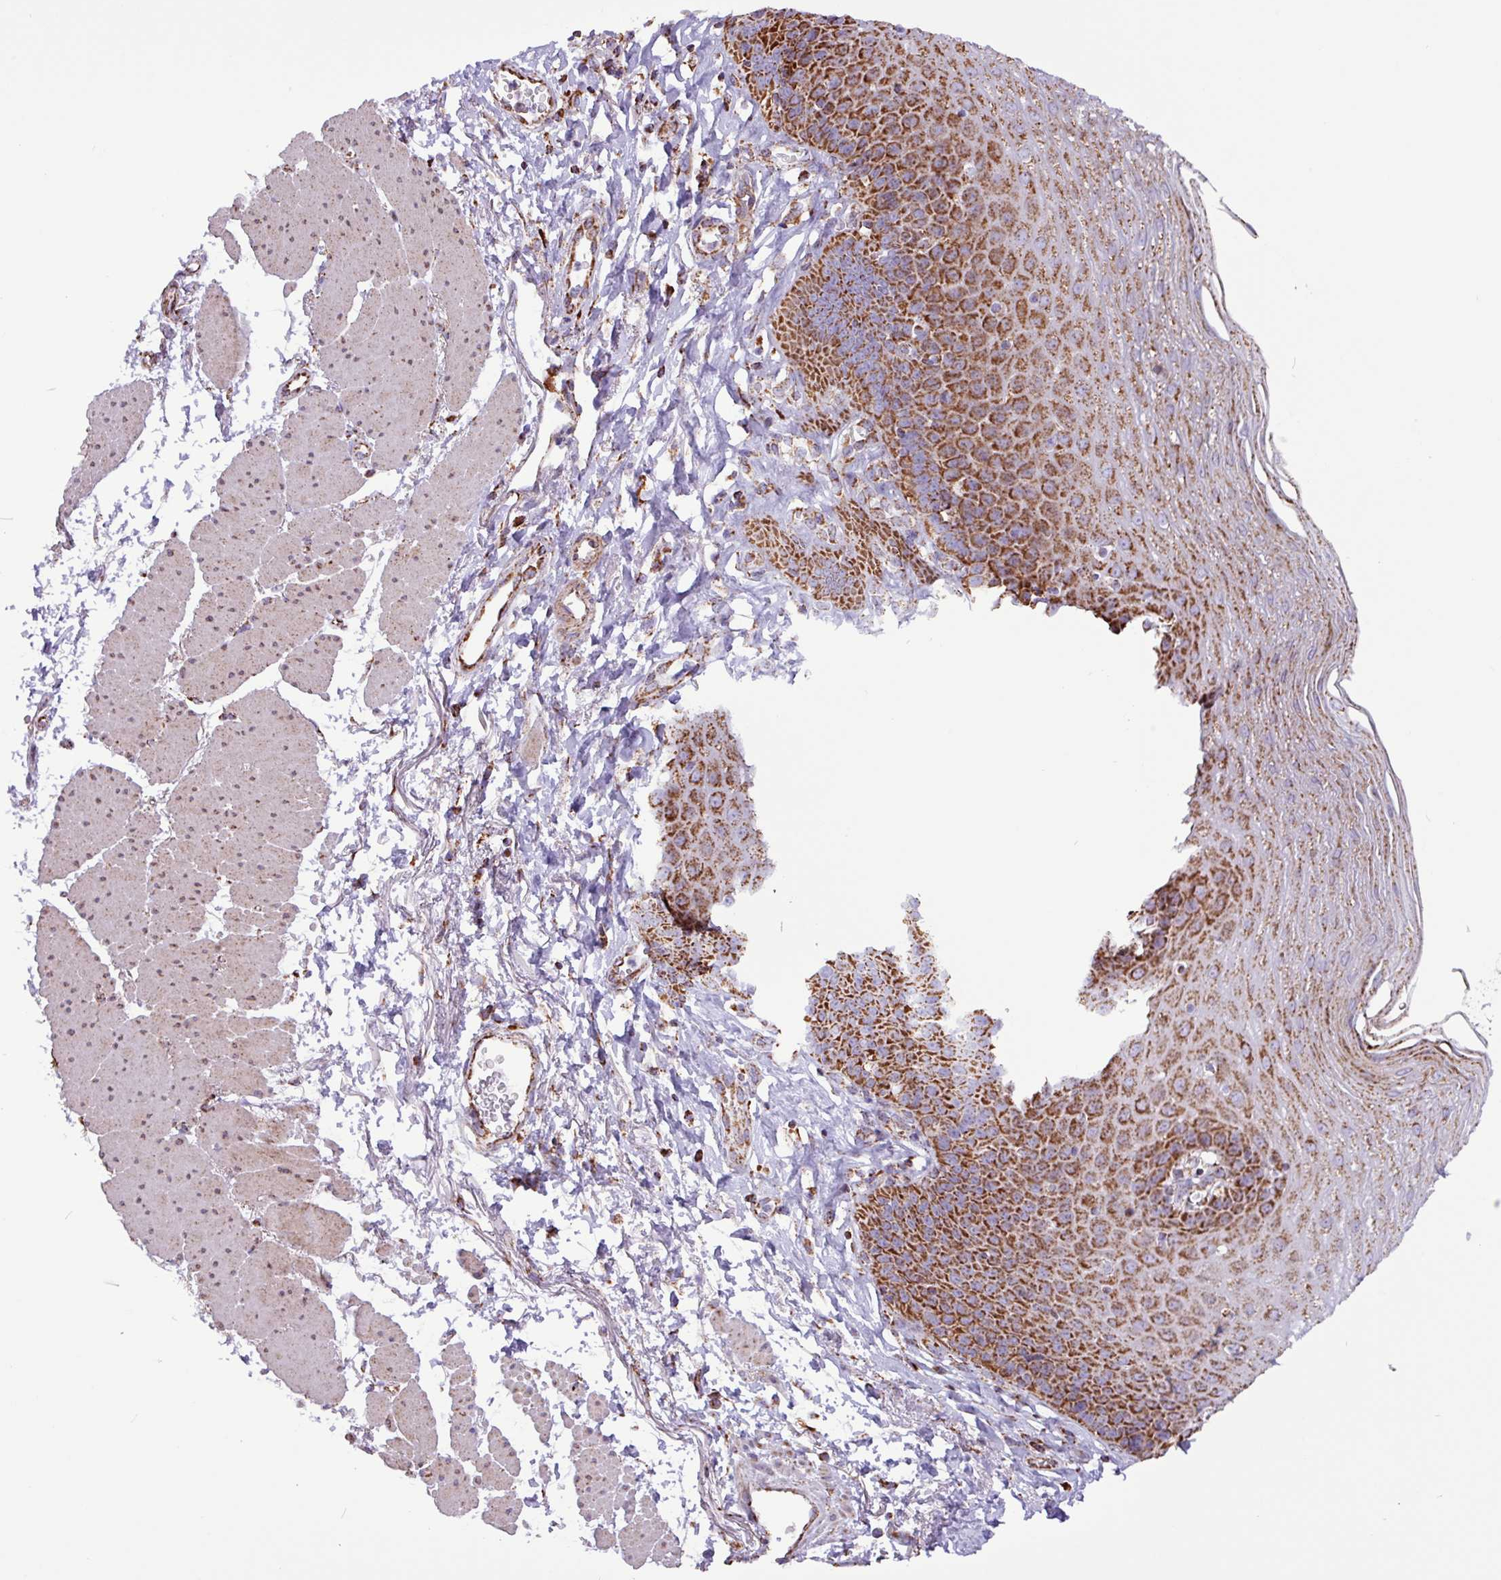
{"staining": {"intensity": "strong", "quantity": "25%-75%", "location": "cytoplasmic/membranous"}, "tissue": "esophagus", "cell_type": "Squamous epithelial cells", "image_type": "normal", "snomed": [{"axis": "morphology", "description": "Normal tissue, NOS"}, {"axis": "topography", "description": "Esophagus"}], "caption": "Esophagus stained with DAB (3,3'-diaminobenzidine) immunohistochemistry (IHC) demonstrates high levels of strong cytoplasmic/membranous positivity in about 25%-75% of squamous epithelial cells. (brown staining indicates protein expression, while blue staining denotes nuclei).", "gene": "RTL3", "patient": {"sex": "female", "age": 81}}